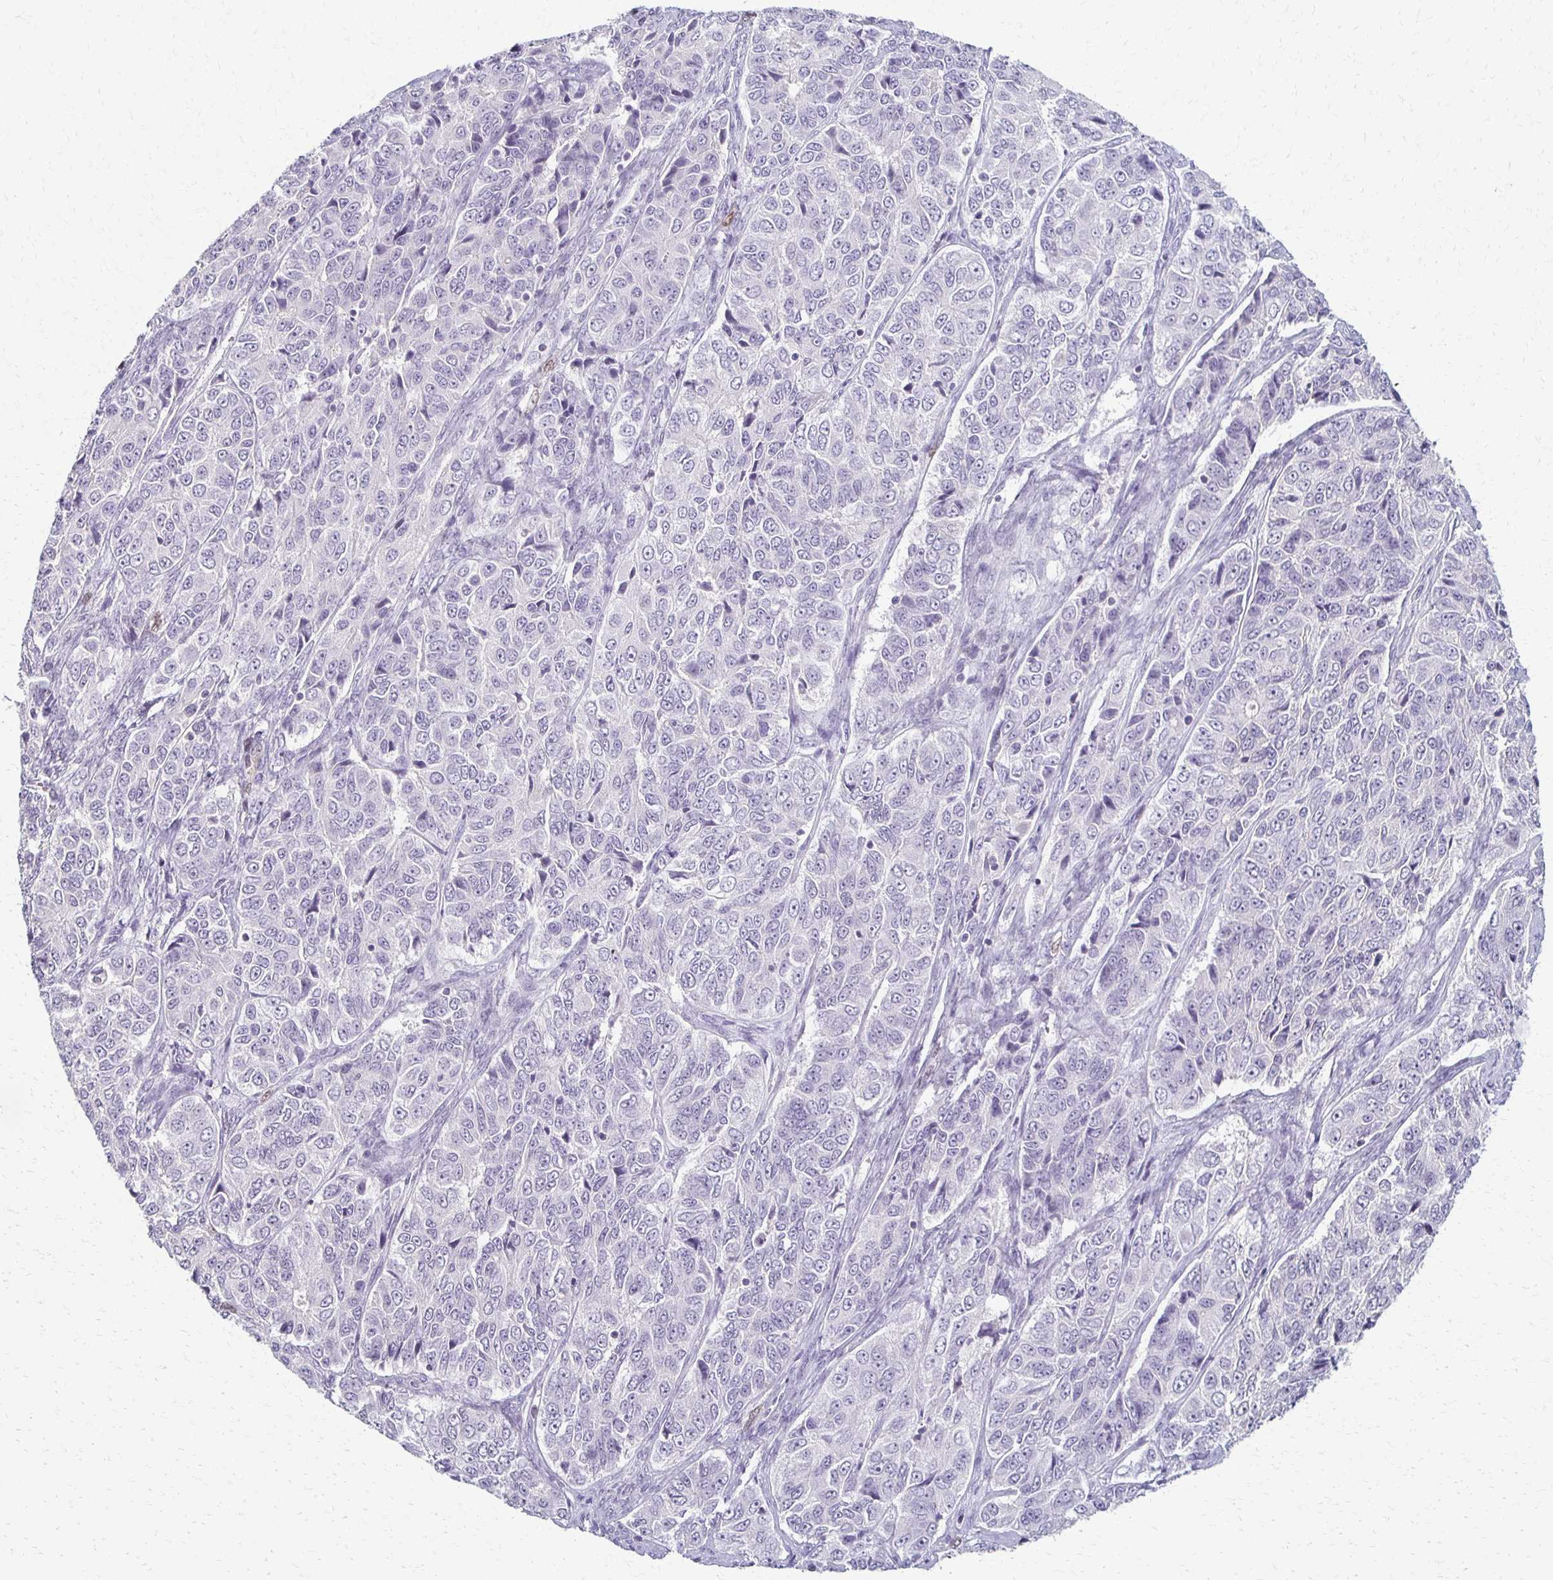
{"staining": {"intensity": "negative", "quantity": "none", "location": "none"}, "tissue": "ovarian cancer", "cell_type": "Tumor cells", "image_type": "cancer", "snomed": [{"axis": "morphology", "description": "Carcinoma, endometroid"}, {"axis": "topography", "description": "Ovary"}], "caption": "DAB (3,3'-diaminobenzidine) immunohistochemical staining of human endometroid carcinoma (ovarian) exhibits no significant expression in tumor cells.", "gene": "FOXO4", "patient": {"sex": "female", "age": 51}}